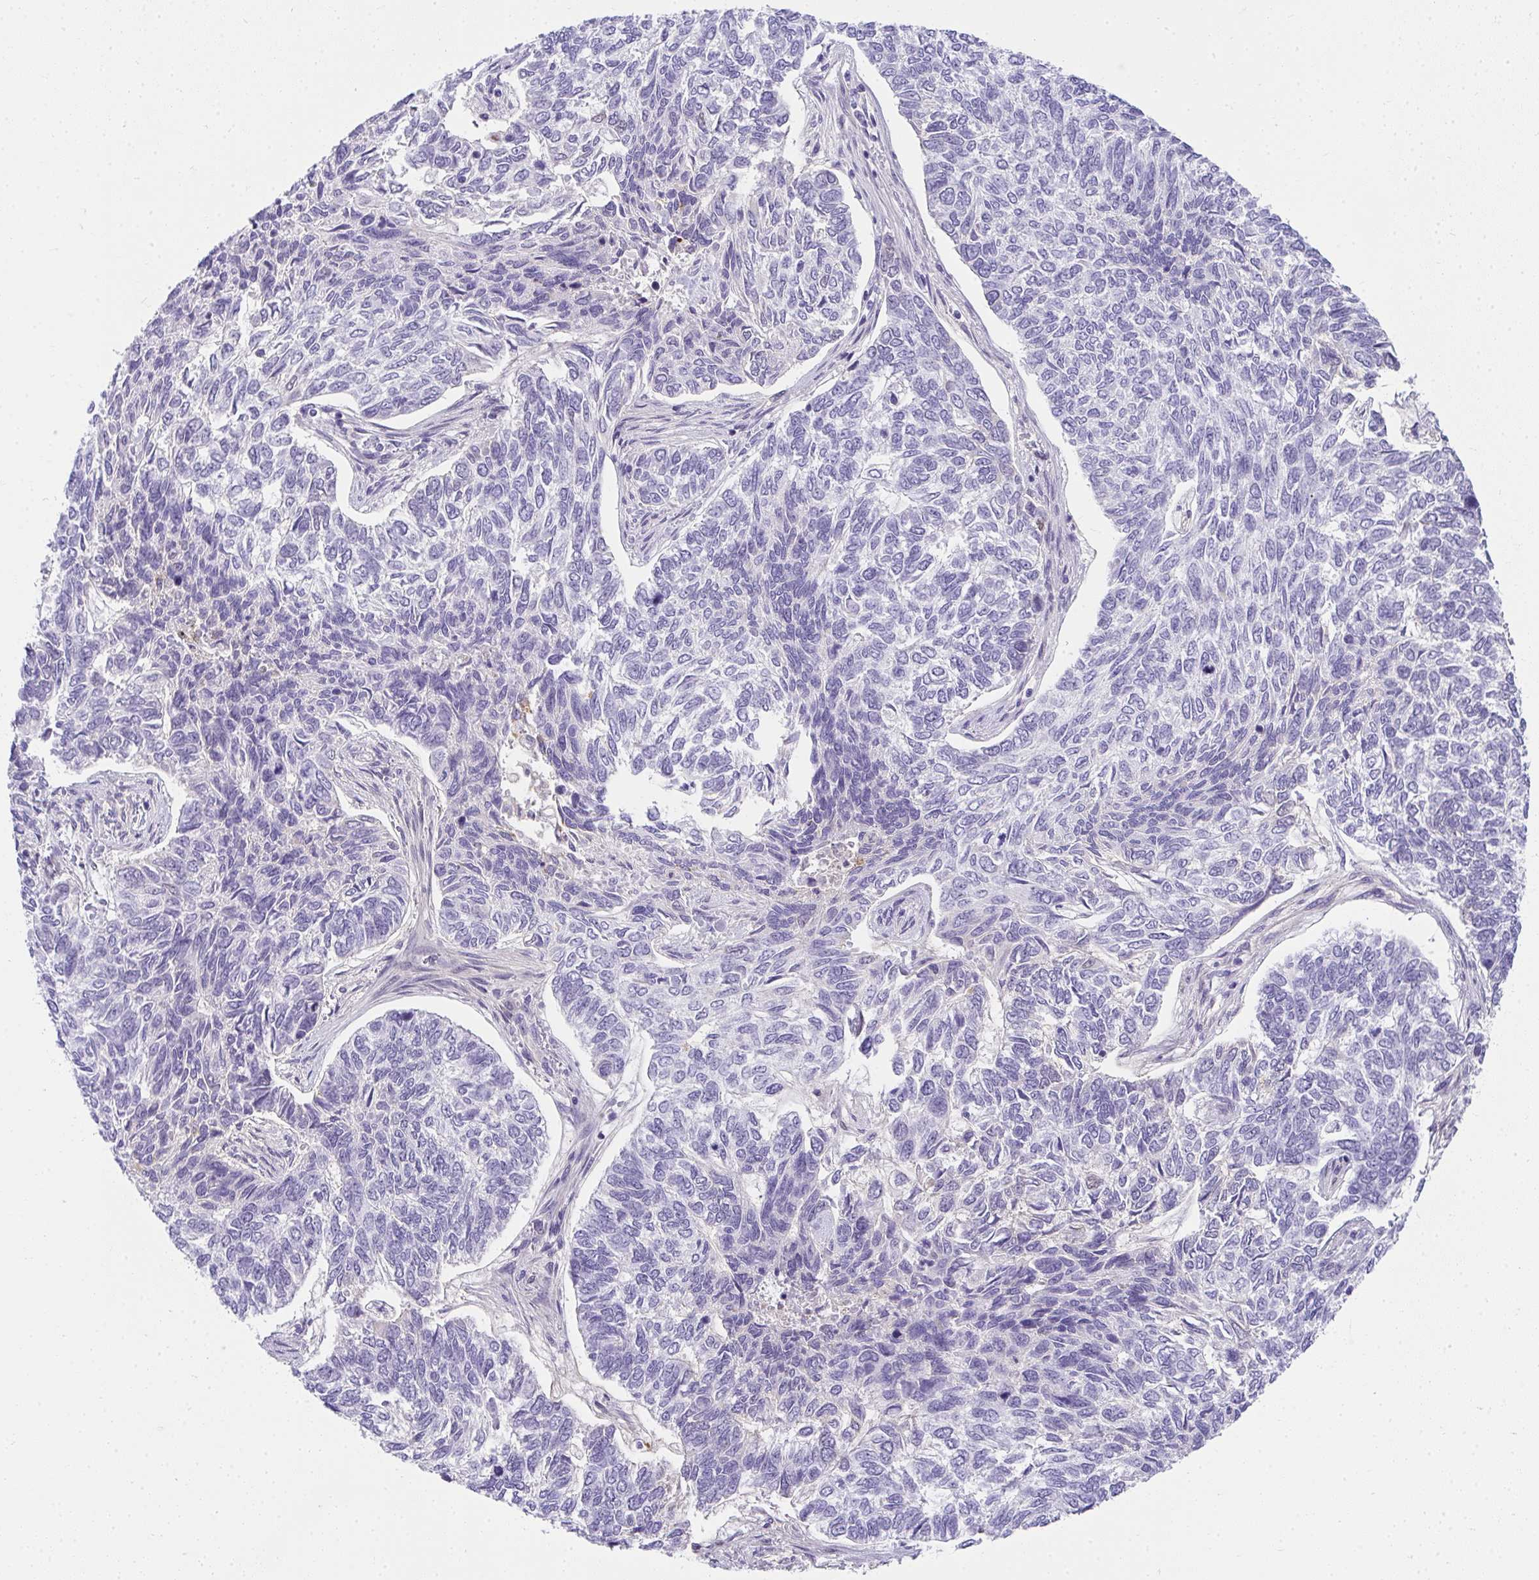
{"staining": {"intensity": "negative", "quantity": "none", "location": "none"}, "tissue": "skin cancer", "cell_type": "Tumor cells", "image_type": "cancer", "snomed": [{"axis": "morphology", "description": "Basal cell carcinoma"}, {"axis": "topography", "description": "Skin"}], "caption": "High power microscopy histopathology image of an immunohistochemistry micrograph of skin basal cell carcinoma, revealing no significant expression in tumor cells. (Brightfield microscopy of DAB (3,3'-diaminobenzidine) immunohistochemistry at high magnification).", "gene": "ZSWIM3", "patient": {"sex": "female", "age": 65}}